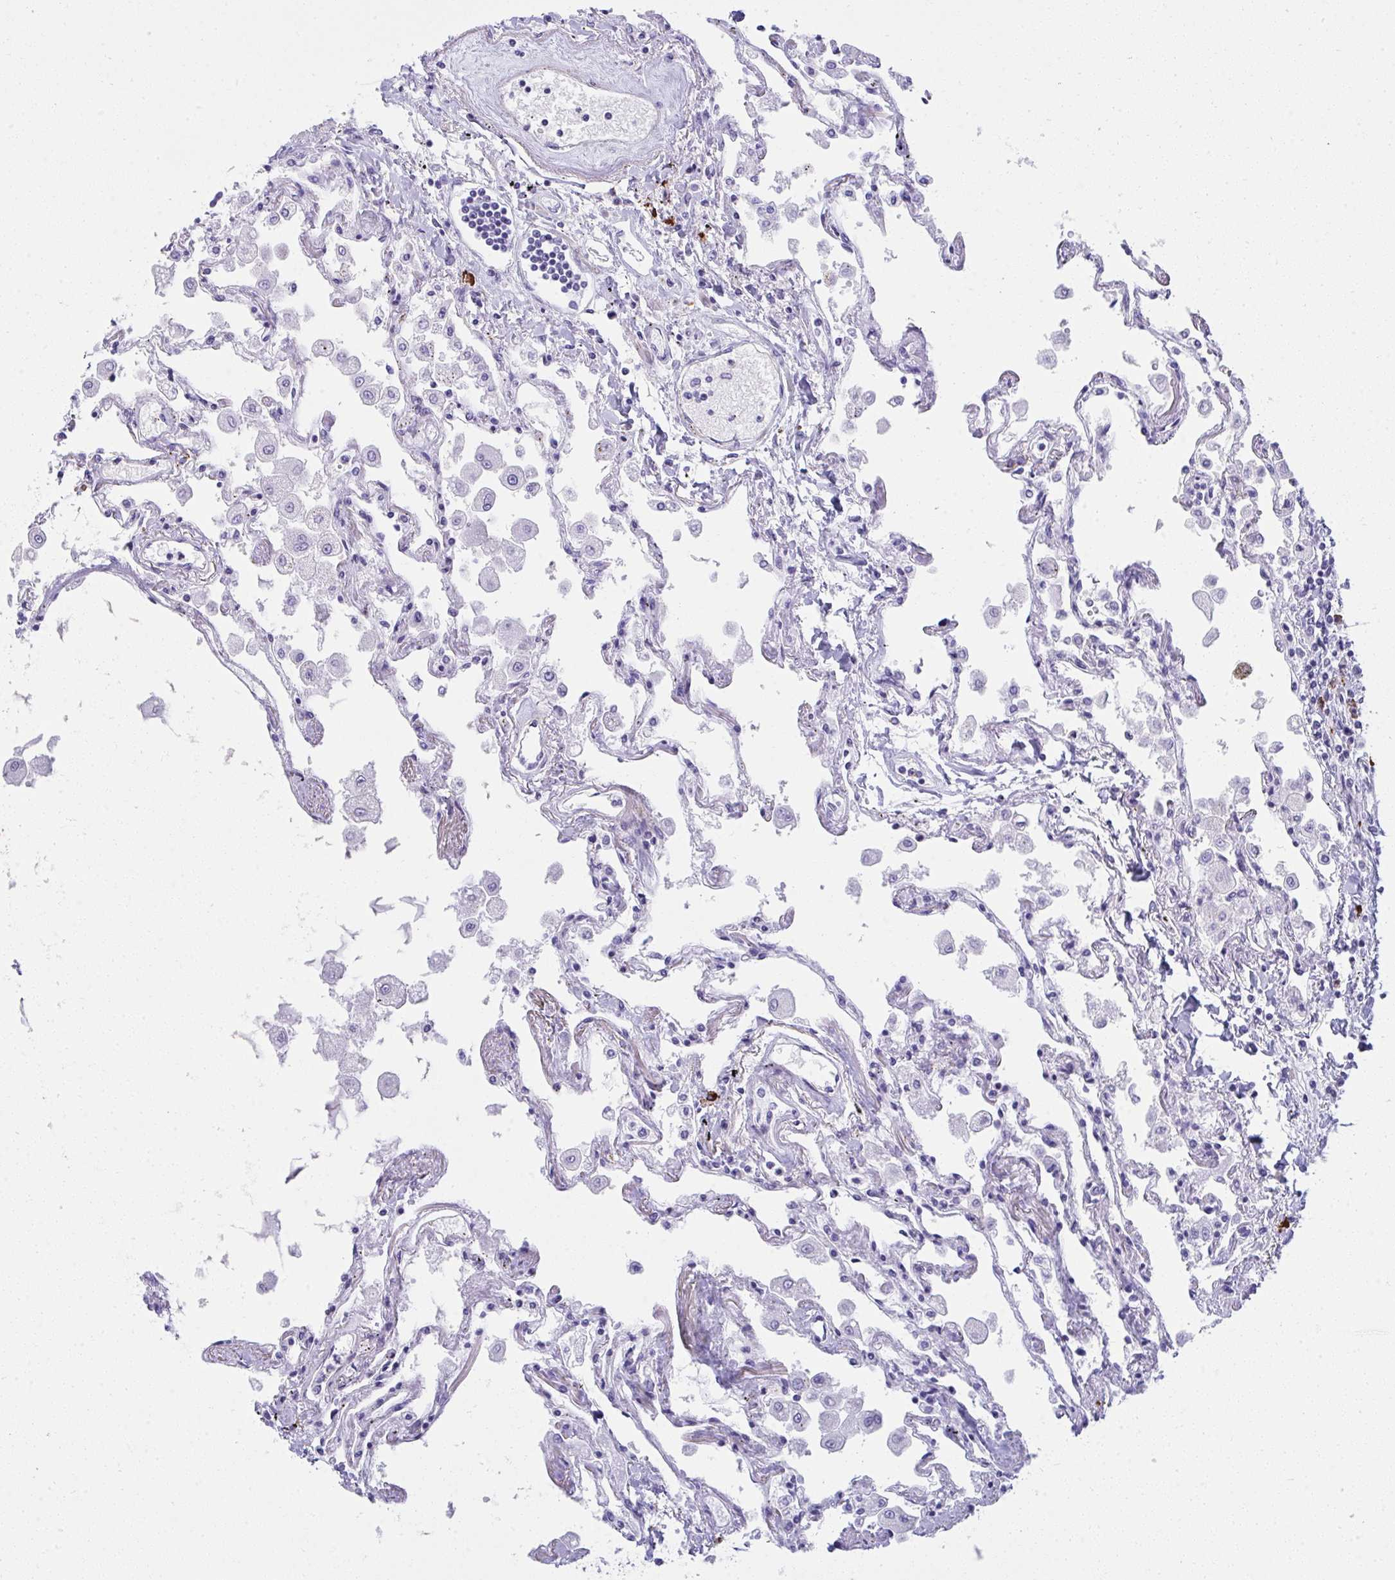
{"staining": {"intensity": "negative", "quantity": "none", "location": "none"}, "tissue": "lung", "cell_type": "Alveolar cells", "image_type": "normal", "snomed": [{"axis": "morphology", "description": "Normal tissue, NOS"}, {"axis": "morphology", "description": "Adenocarcinoma, NOS"}, {"axis": "topography", "description": "Cartilage tissue"}, {"axis": "topography", "description": "Lung"}], "caption": "DAB (3,3'-diaminobenzidine) immunohistochemical staining of normal human lung reveals no significant staining in alveolar cells.", "gene": "PUS7L", "patient": {"sex": "female", "age": 67}}